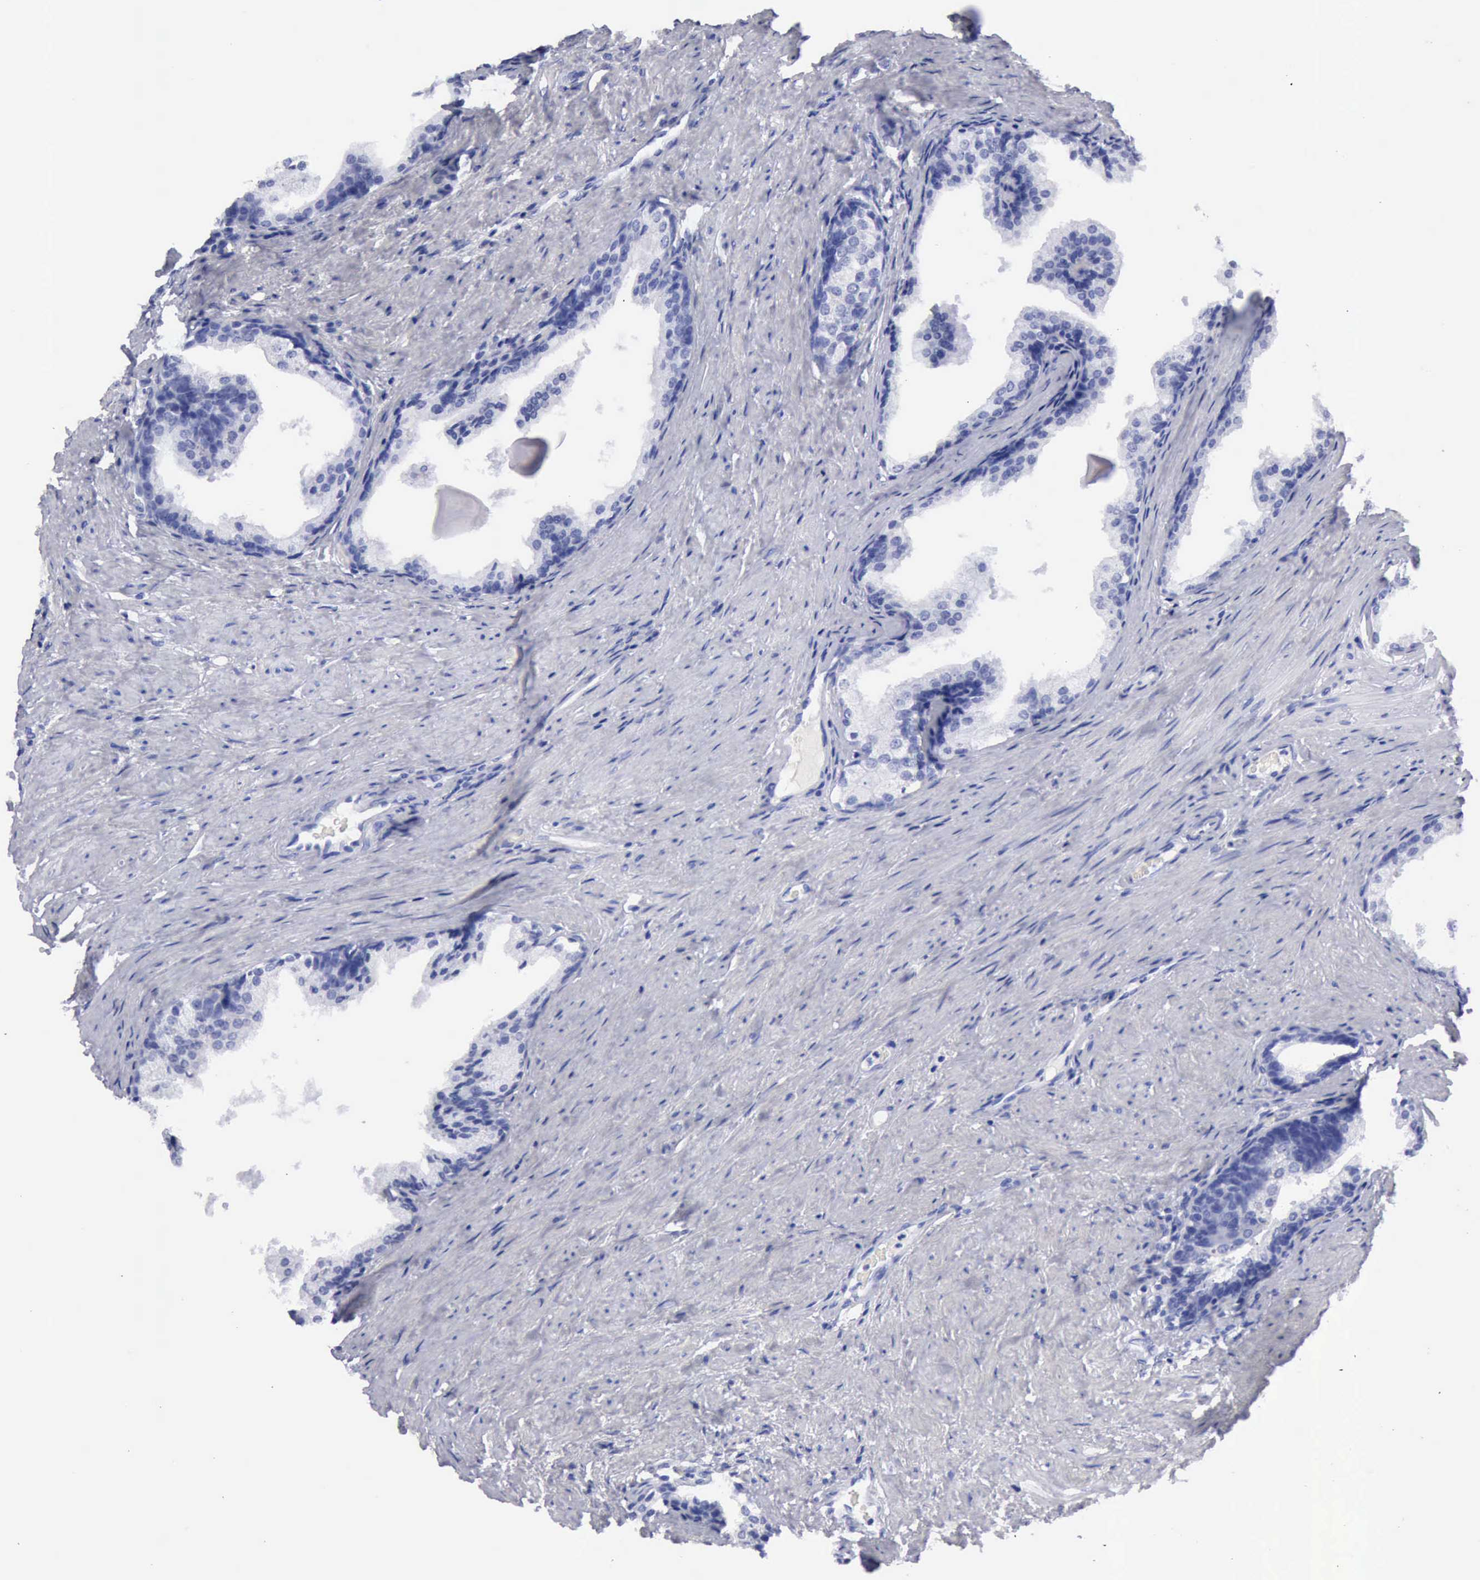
{"staining": {"intensity": "negative", "quantity": "none", "location": "none"}, "tissue": "prostate cancer", "cell_type": "Tumor cells", "image_type": "cancer", "snomed": [{"axis": "morphology", "description": "Adenocarcinoma, Medium grade"}, {"axis": "topography", "description": "Prostate"}], "caption": "This is an immunohistochemistry (IHC) micrograph of human prostate cancer. There is no positivity in tumor cells.", "gene": "CYP19A1", "patient": {"sex": "male", "age": 60}}